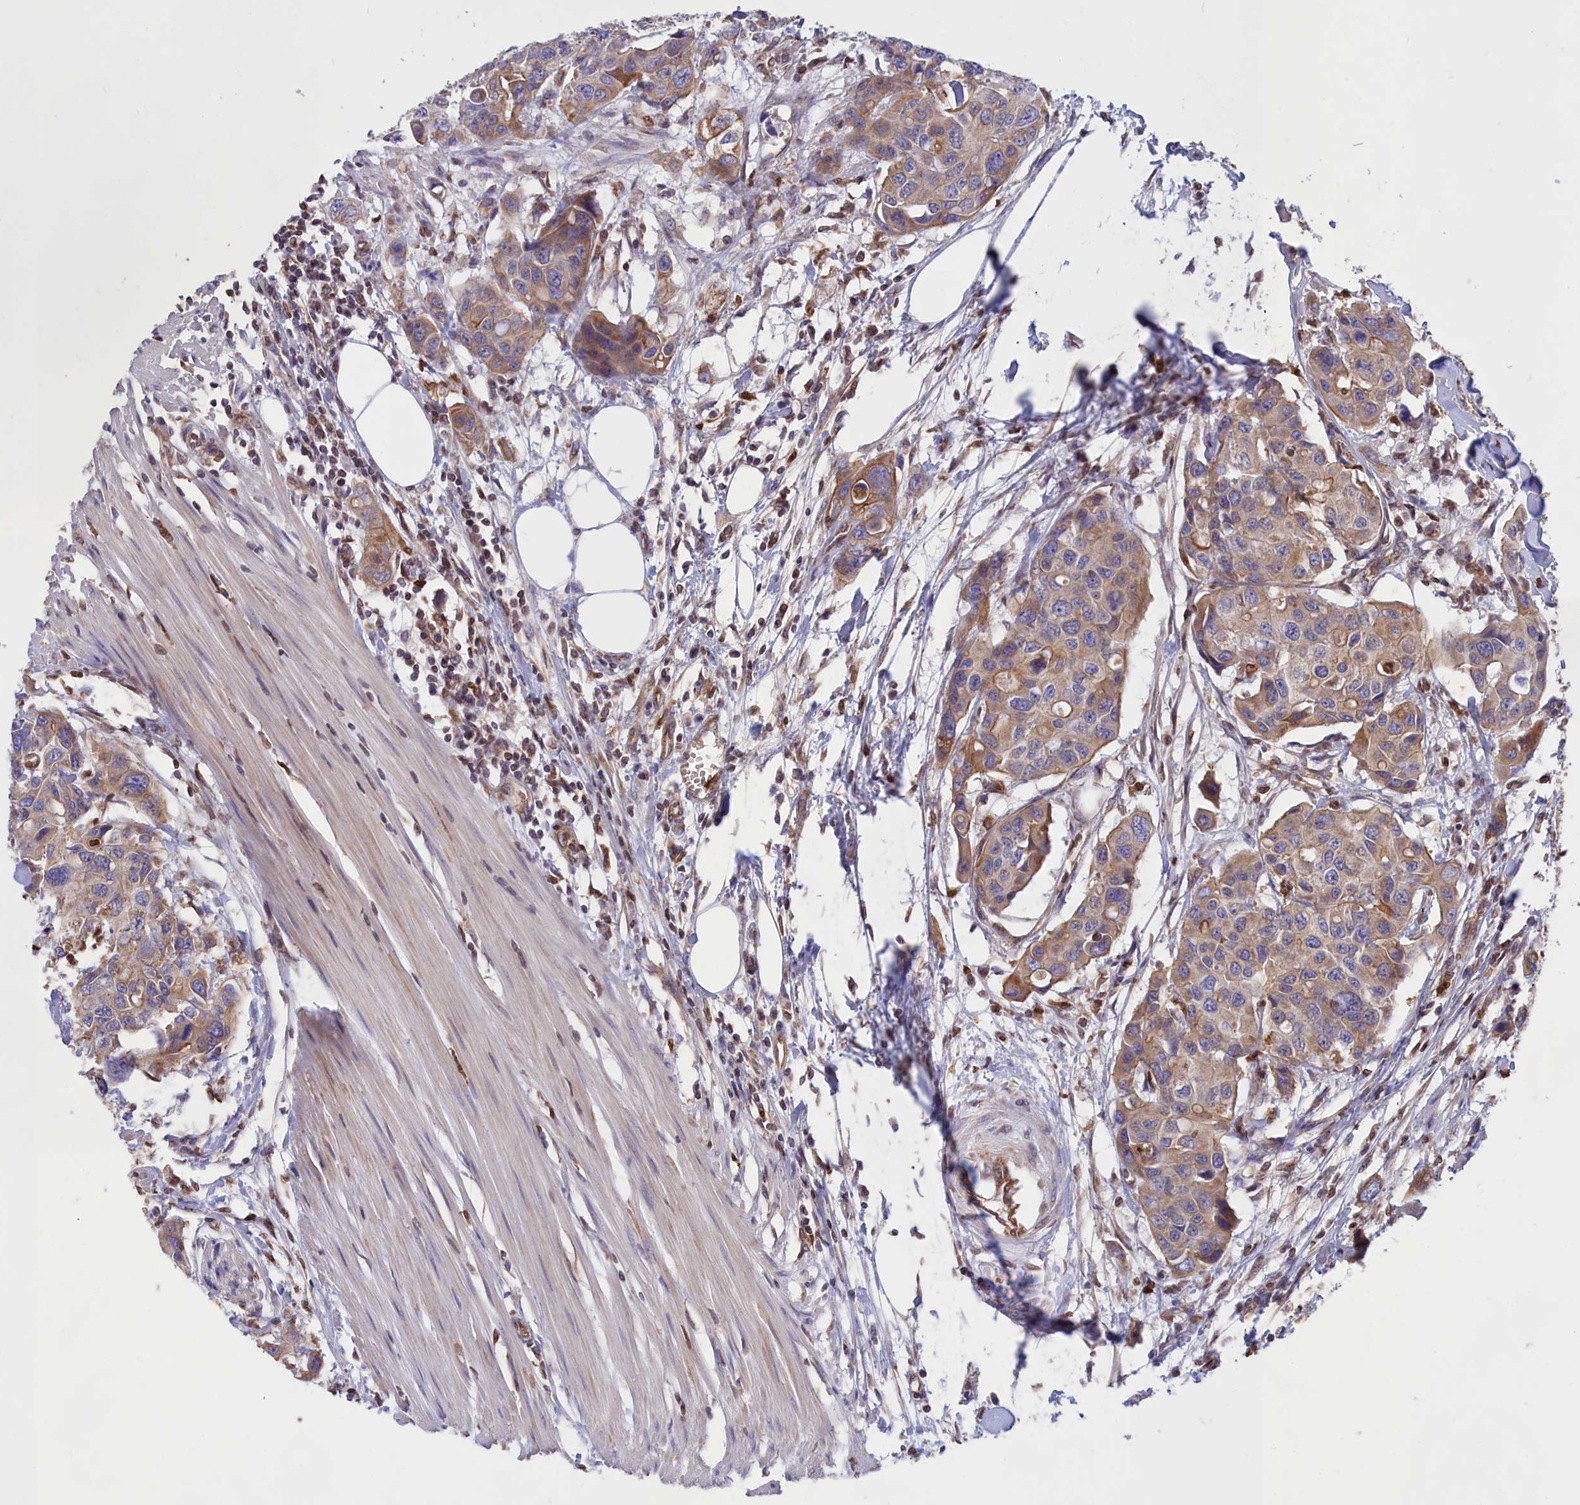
{"staining": {"intensity": "weak", "quantity": "25%-75%", "location": "cytoplasmic/membranous"}, "tissue": "colorectal cancer", "cell_type": "Tumor cells", "image_type": "cancer", "snomed": [{"axis": "morphology", "description": "Adenocarcinoma, NOS"}, {"axis": "topography", "description": "Colon"}], "caption": "Immunohistochemistry of human colorectal cancer (adenocarcinoma) reveals low levels of weak cytoplasmic/membranous positivity in about 25%-75% of tumor cells.", "gene": "PKHD1L1", "patient": {"sex": "male", "age": 77}}